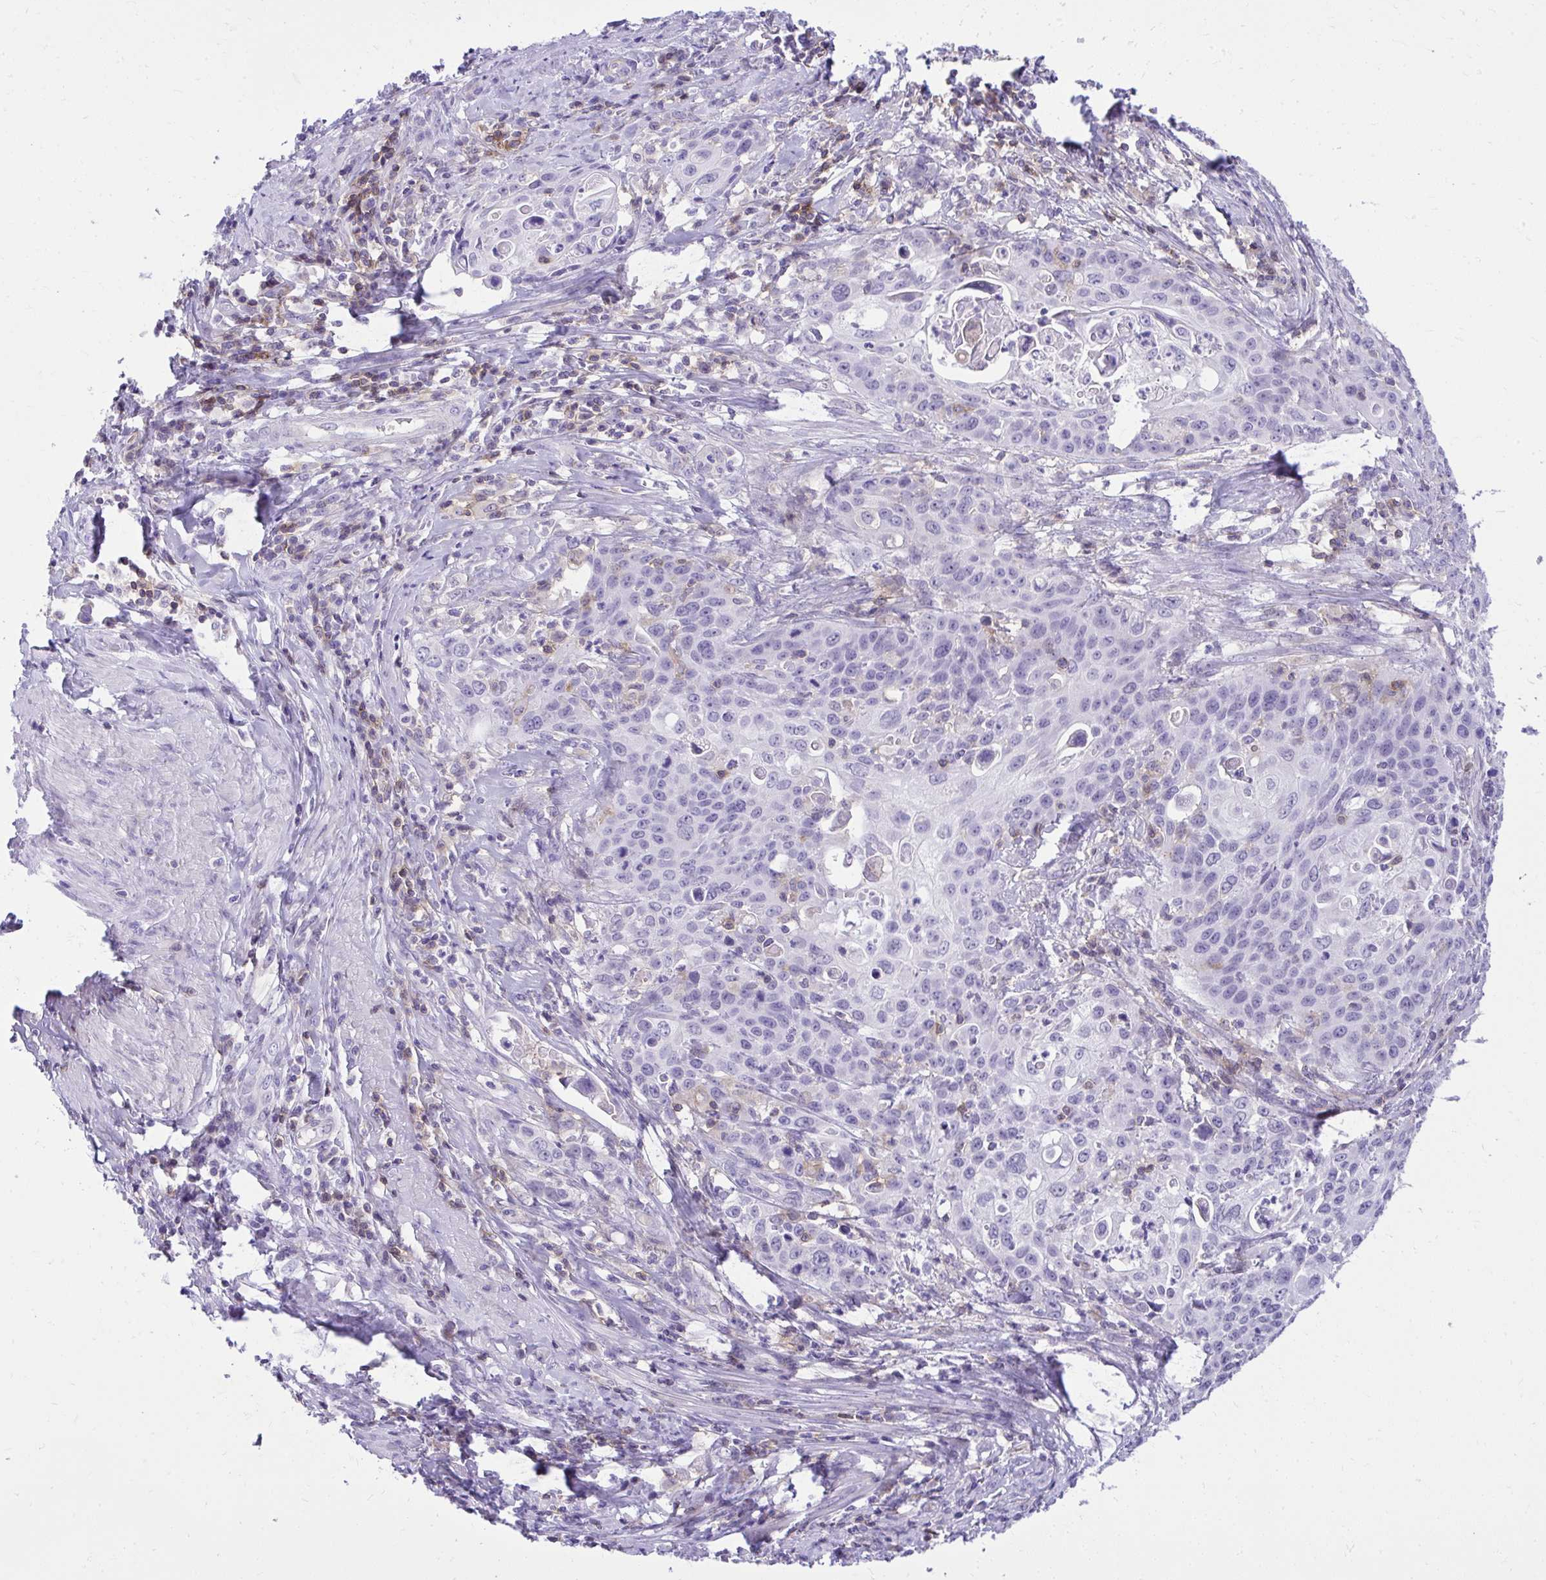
{"staining": {"intensity": "negative", "quantity": "none", "location": "none"}, "tissue": "cervical cancer", "cell_type": "Tumor cells", "image_type": "cancer", "snomed": [{"axis": "morphology", "description": "Squamous cell carcinoma, NOS"}, {"axis": "topography", "description": "Cervix"}], "caption": "Cervical cancer was stained to show a protein in brown. There is no significant positivity in tumor cells. (IHC, brightfield microscopy, high magnification).", "gene": "GPRIN3", "patient": {"sex": "female", "age": 65}}